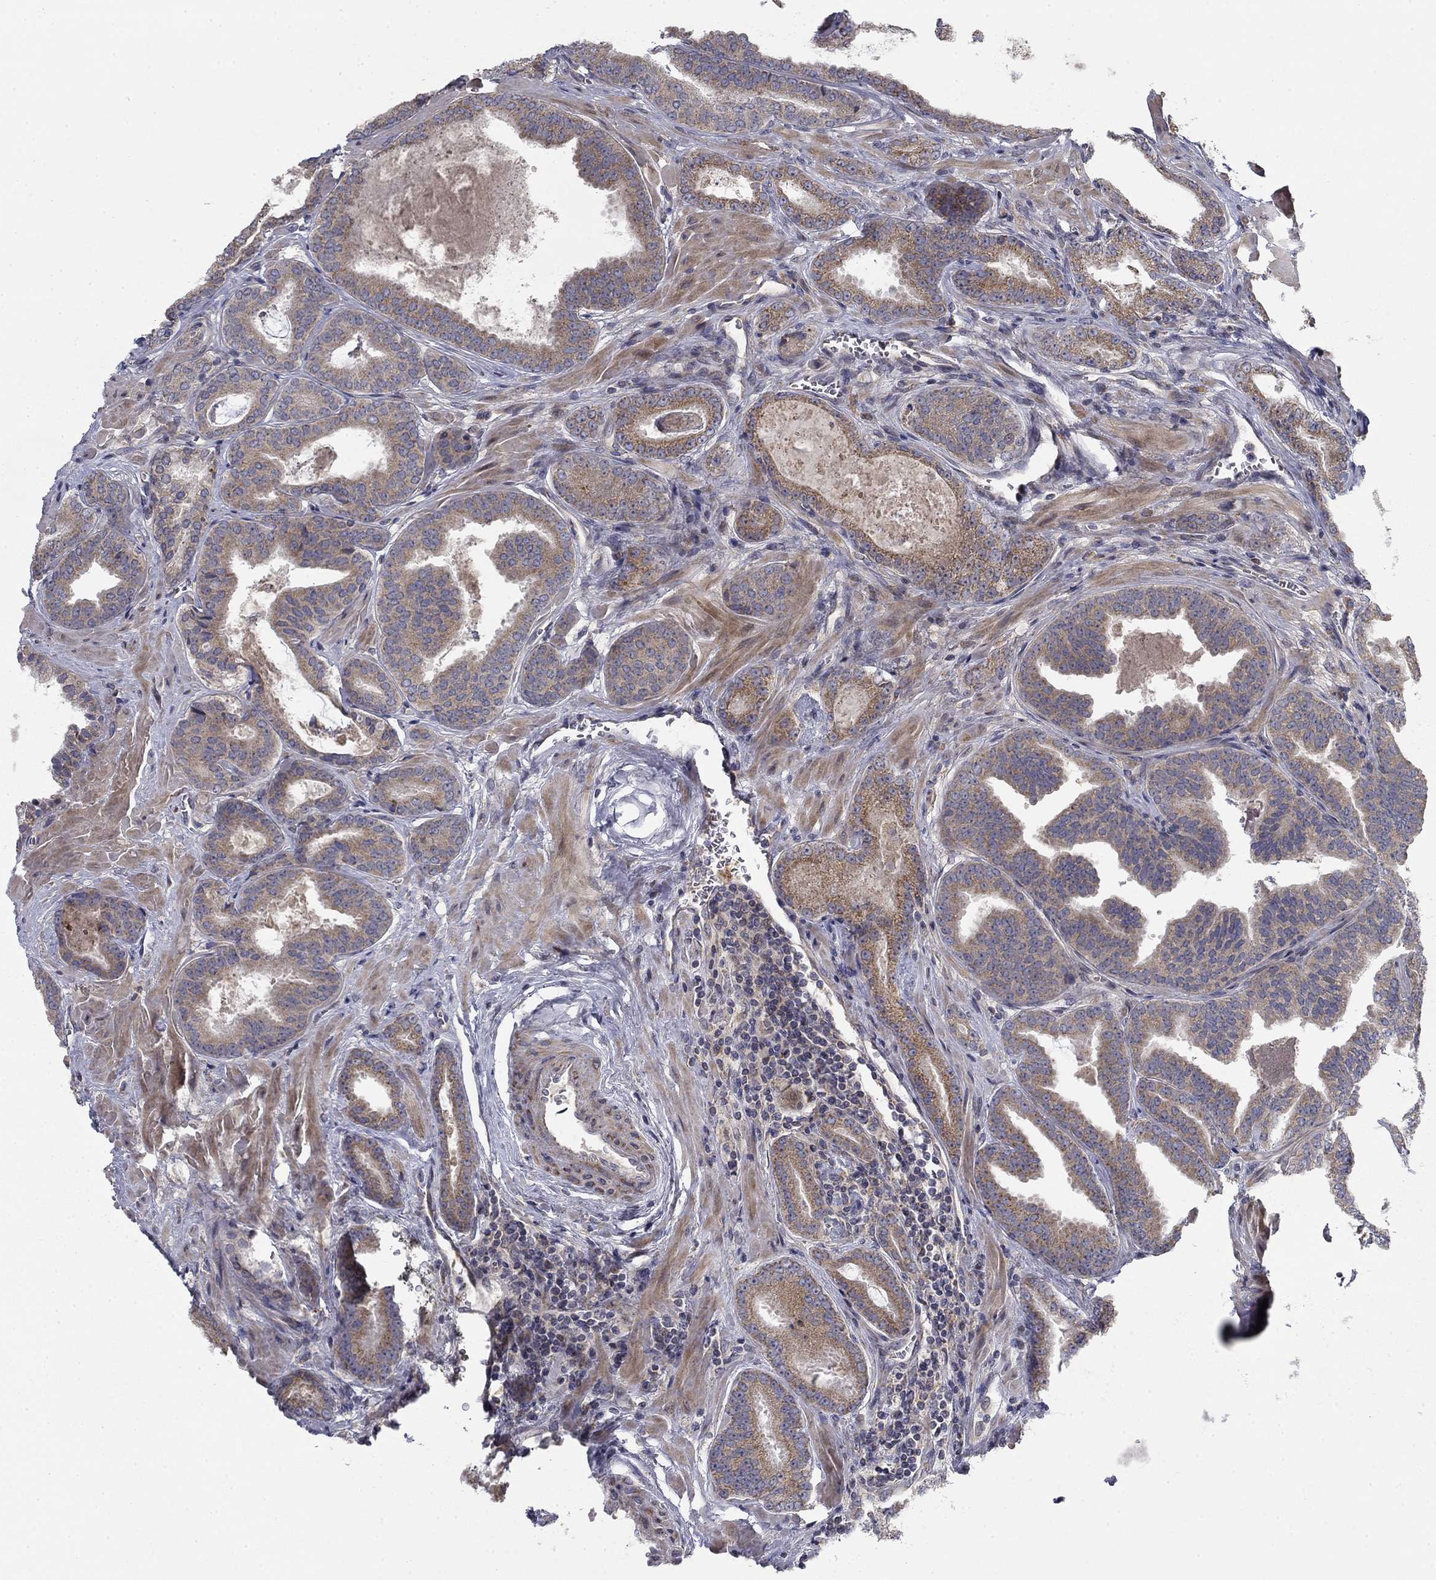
{"staining": {"intensity": "moderate", "quantity": "25%-75%", "location": "cytoplasmic/membranous"}, "tissue": "prostate cancer", "cell_type": "Tumor cells", "image_type": "cancer", "snomed": [{"axis": "morphology", "description": "Adenocarcinoma, NOS"}, {"axis": "topography", "description": "Prostate"}], "caption": "Human prostate cancer stained with a protein marker demonstrates moderate staining in tumor cells.", "gene": "MMAA", "patient": {"sex": "male", "age": 63}}